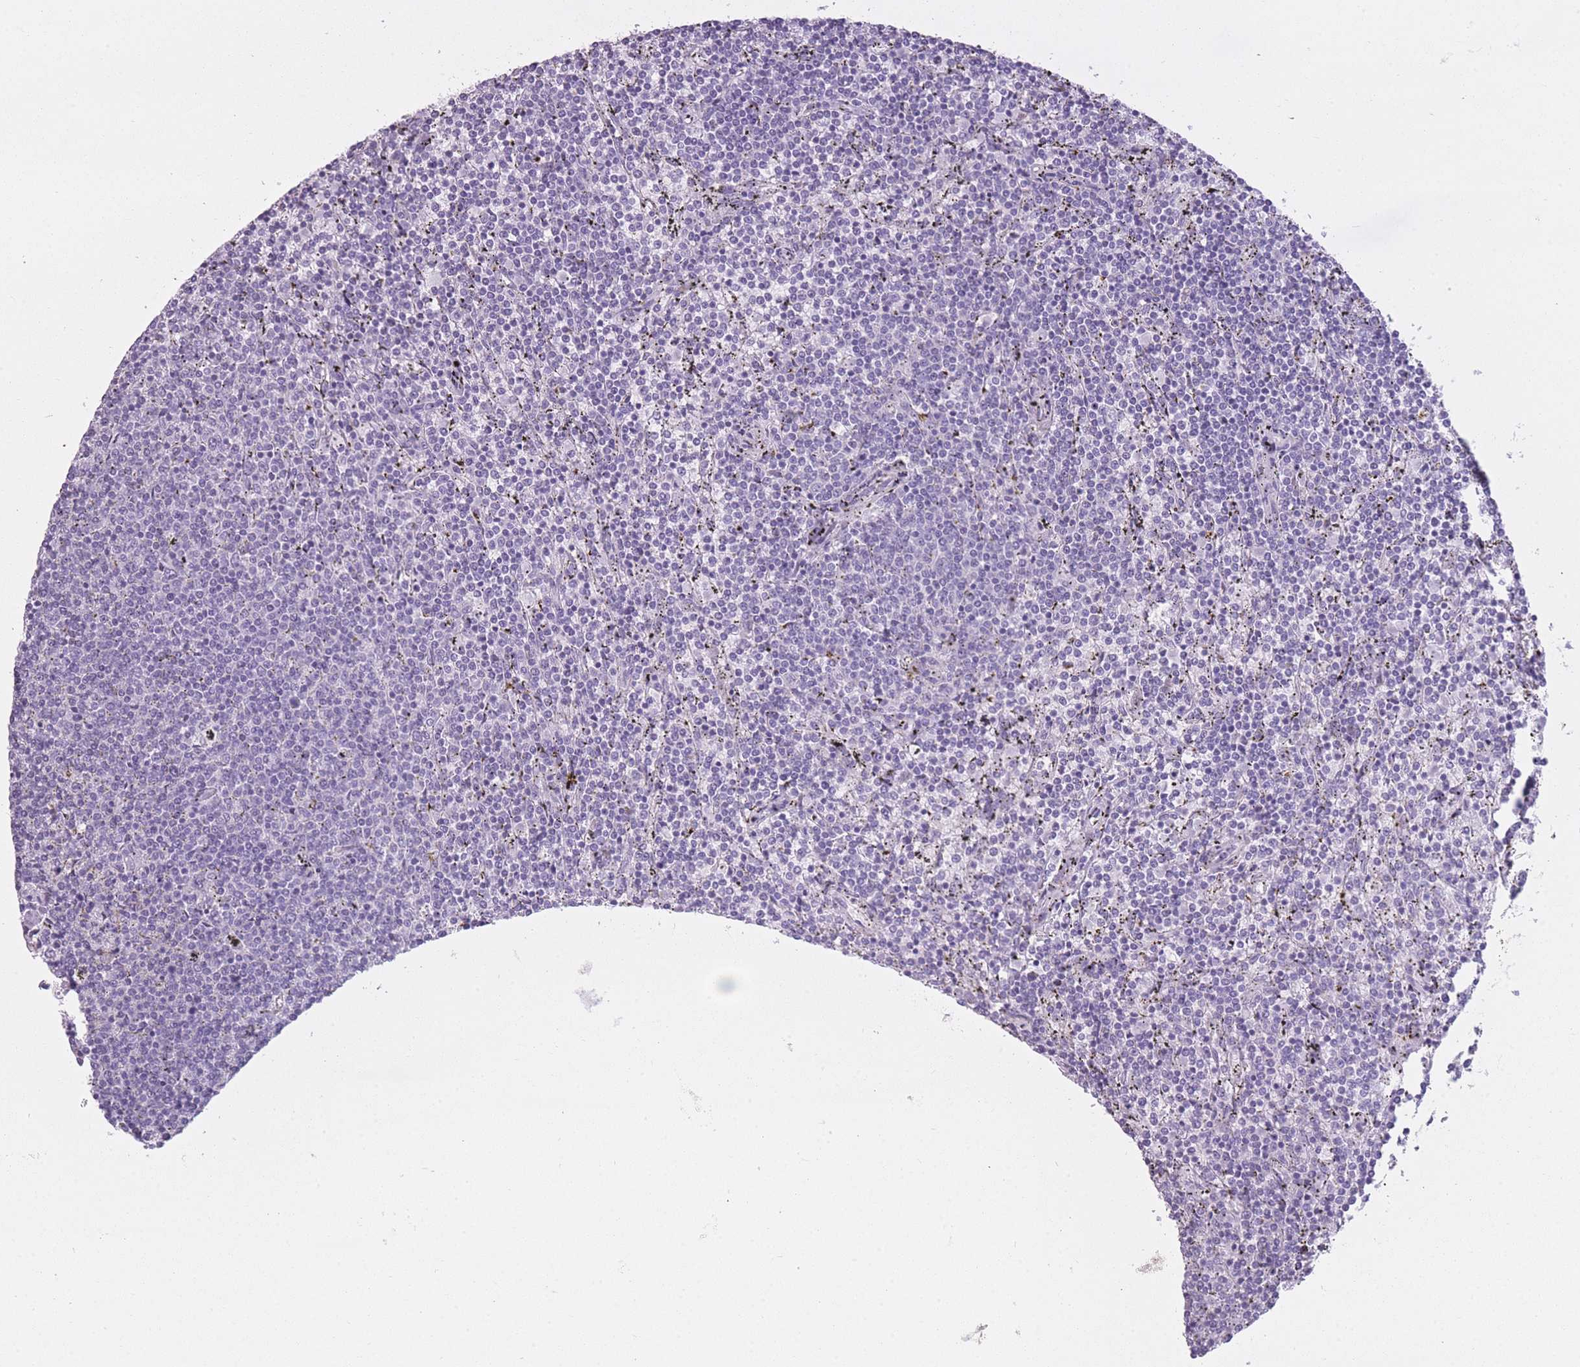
{"staining": {"intensity": "negative", "quantity": "none", "location": "none"}, "tissue": "lymphoma", "cell_type": "Tumor cells", "image_type": "cancer", "snomed": [{"axis": "morphology", "description": "Malignant lymphoma, non-Hodgkin's type, Low grade"}, {"axis": "topography", "description": "Spleen"}], "caption": "Tumor cells are negative for brown protein staining in lymphoma.", "gene": "GOLGA6D", "patient": {"sex": "female", "age": 50}}